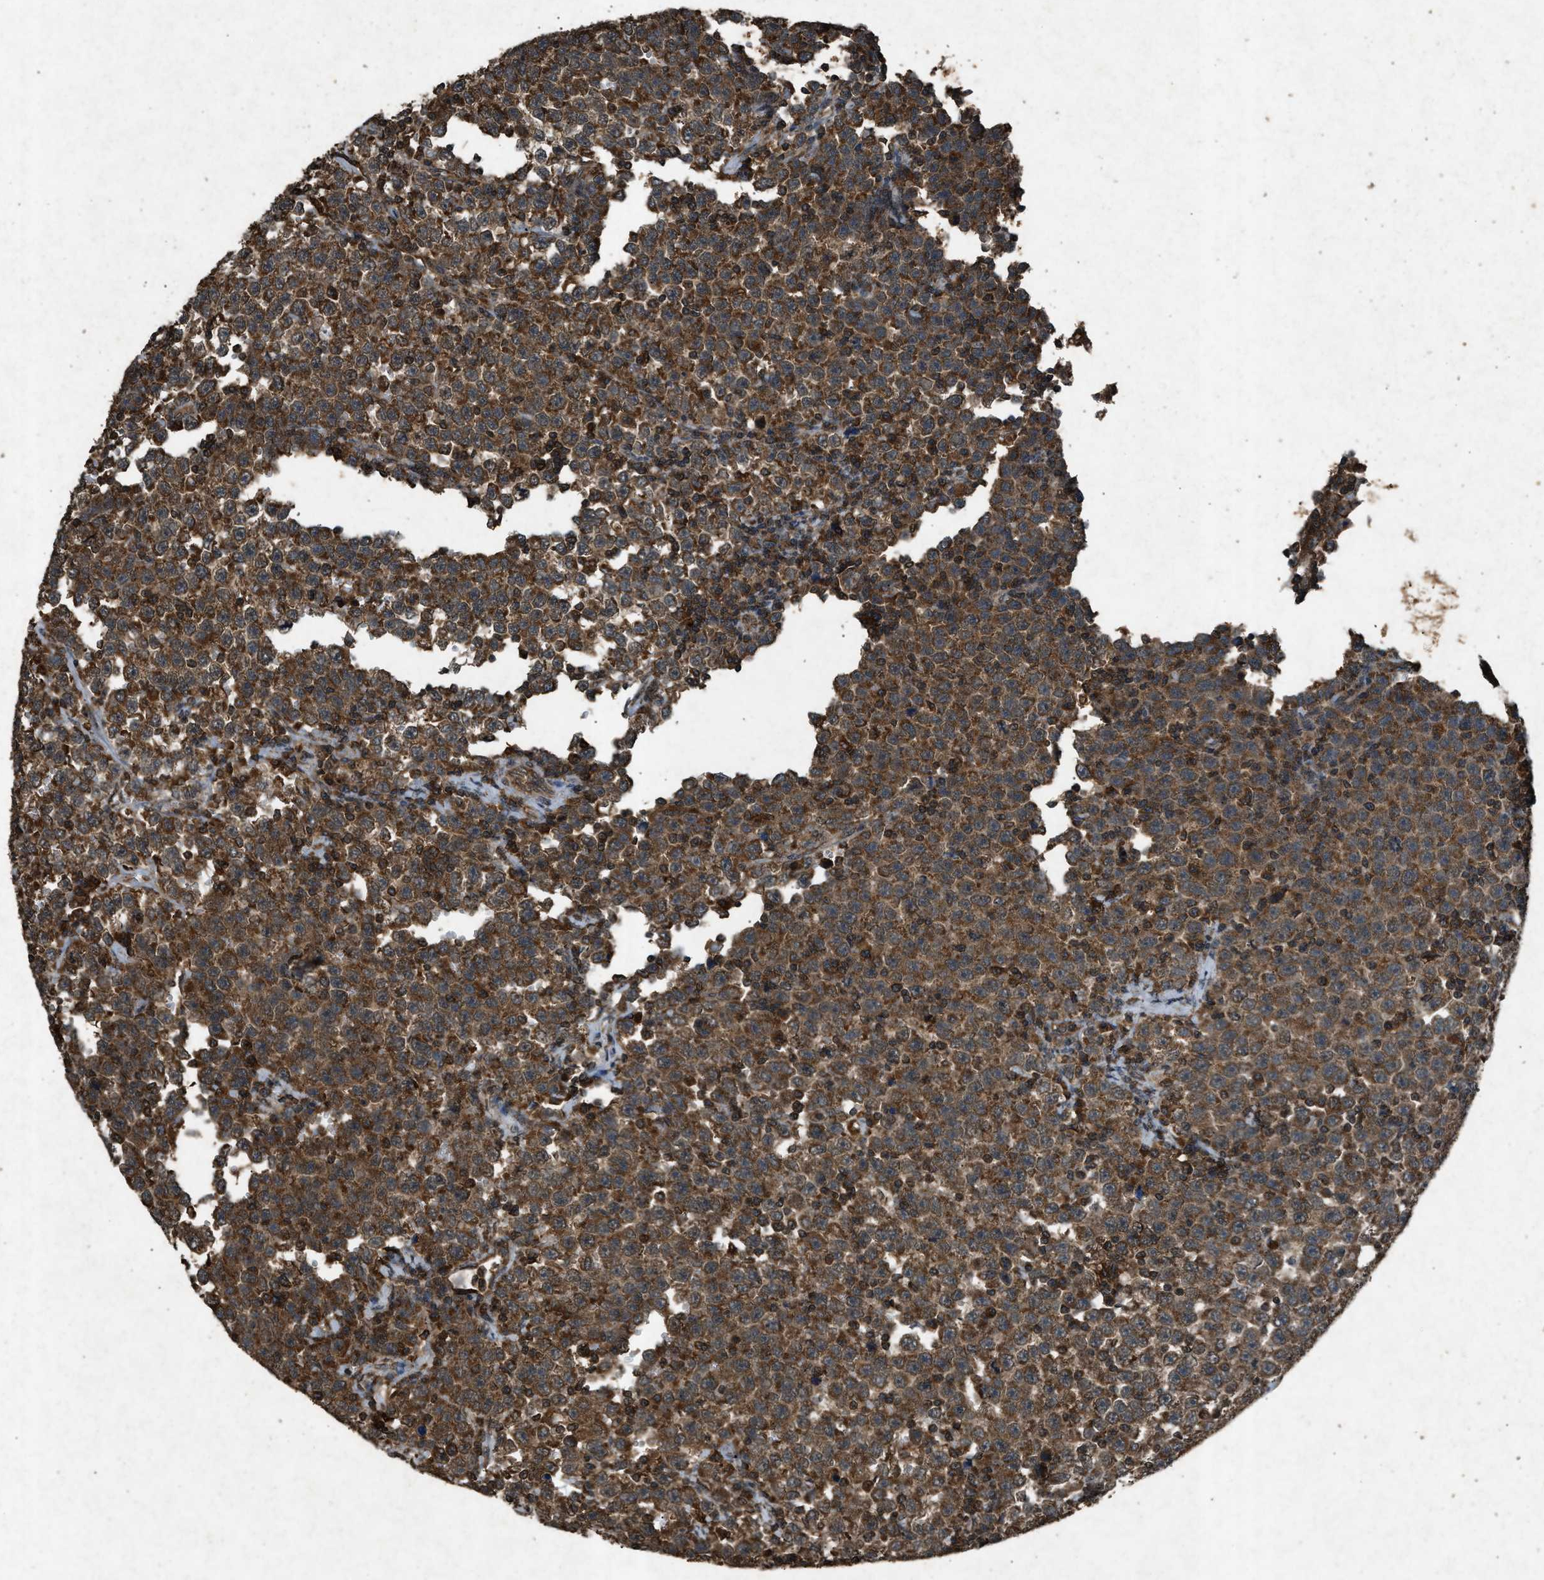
{"staining": {"intensity": "strong", "quantity": ">75%", "location": "cytoplasmic/membranous"}, "tissue": "testis cancer", "cell_type": "Tumor cells", "image_type": "cancer", "snomed": [{"axis": "morphology", "description": "Seminoma, NOS"}, {"axis": "topography", "description": "Testis"}], "caption": "Protein expression analysis of testis cancer (seminoma) reveals strong cytoplasmic/membranous positivity in about >75% of tumor cells.", "gene": "OAS1", "patient": {"sex": "male", "age": 43}}